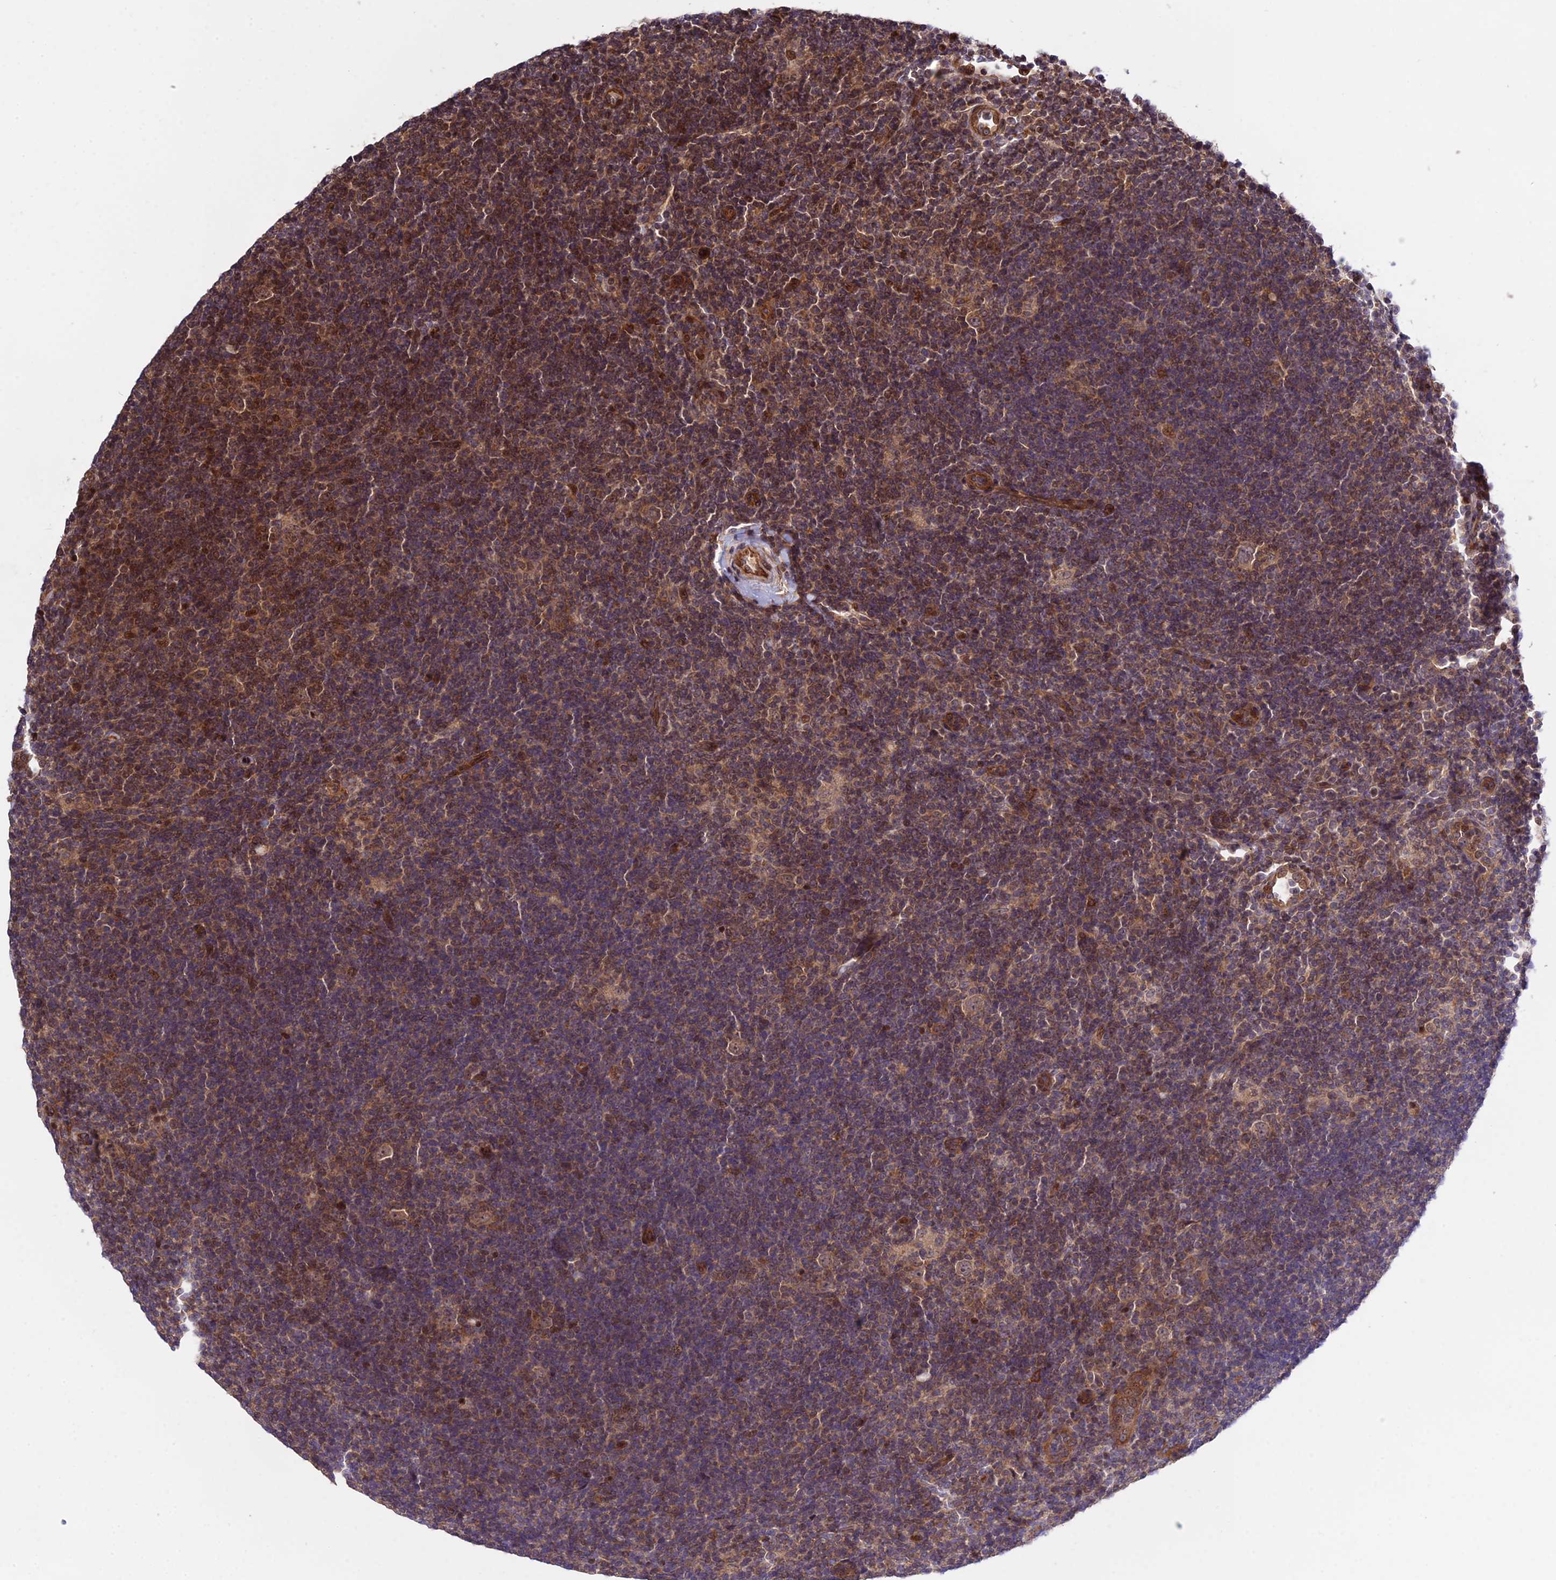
{"staining": {"intensity": "weak", "quantity": ">75%", "location": "cytoplasmic/membranous"}, "tissue": "lymphoma", "cell_type": "Tumor cells", "image_type": "cancer", "snomed": [{"axis": "morphology", "description": "Hodgkin's disease, NOS"}, {"axis": "topography", "description": "Lymph node"}], "caption": "Immunohistochemical staining of human Hodgkin's disease displays low levels of weak cytoplasmic/membranous protein expression in approximately >75% of tumor cells.", "gene": "SMG6", "patient": {"sex": "female", "age": 57}}